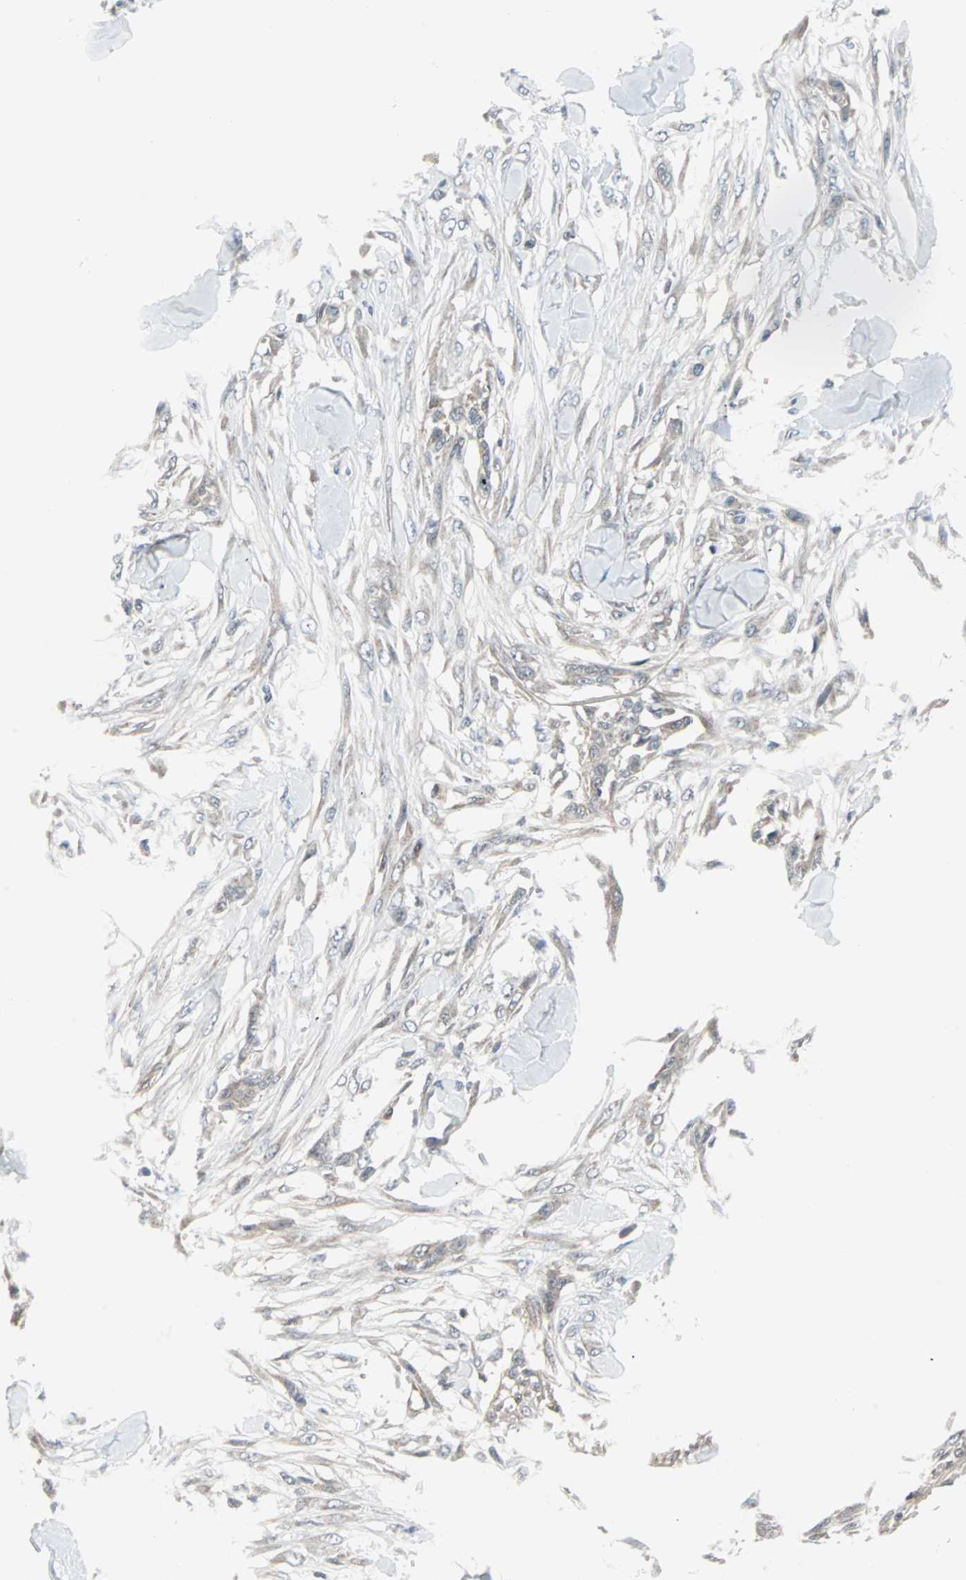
{"staining": {"intensity": "weak", "quantity": "<25%", "location": "cytoplasmic/membranous"}, "tissue": "skin cancer", "cell_type": "Tumor cells", "image_type": "cancer", "snomed": [{"axis": "morphology", "description": "Squamous cell carcinoma, NOS"}, {"axis": "topography", "description": "Skin"}], "caption": "The IHC micrograph has no significant positivity in tumor cells of skin squamous cell carcinoma tissue.", "gene": "CASP3", "patient": {"sex": "female", "age": 59}}